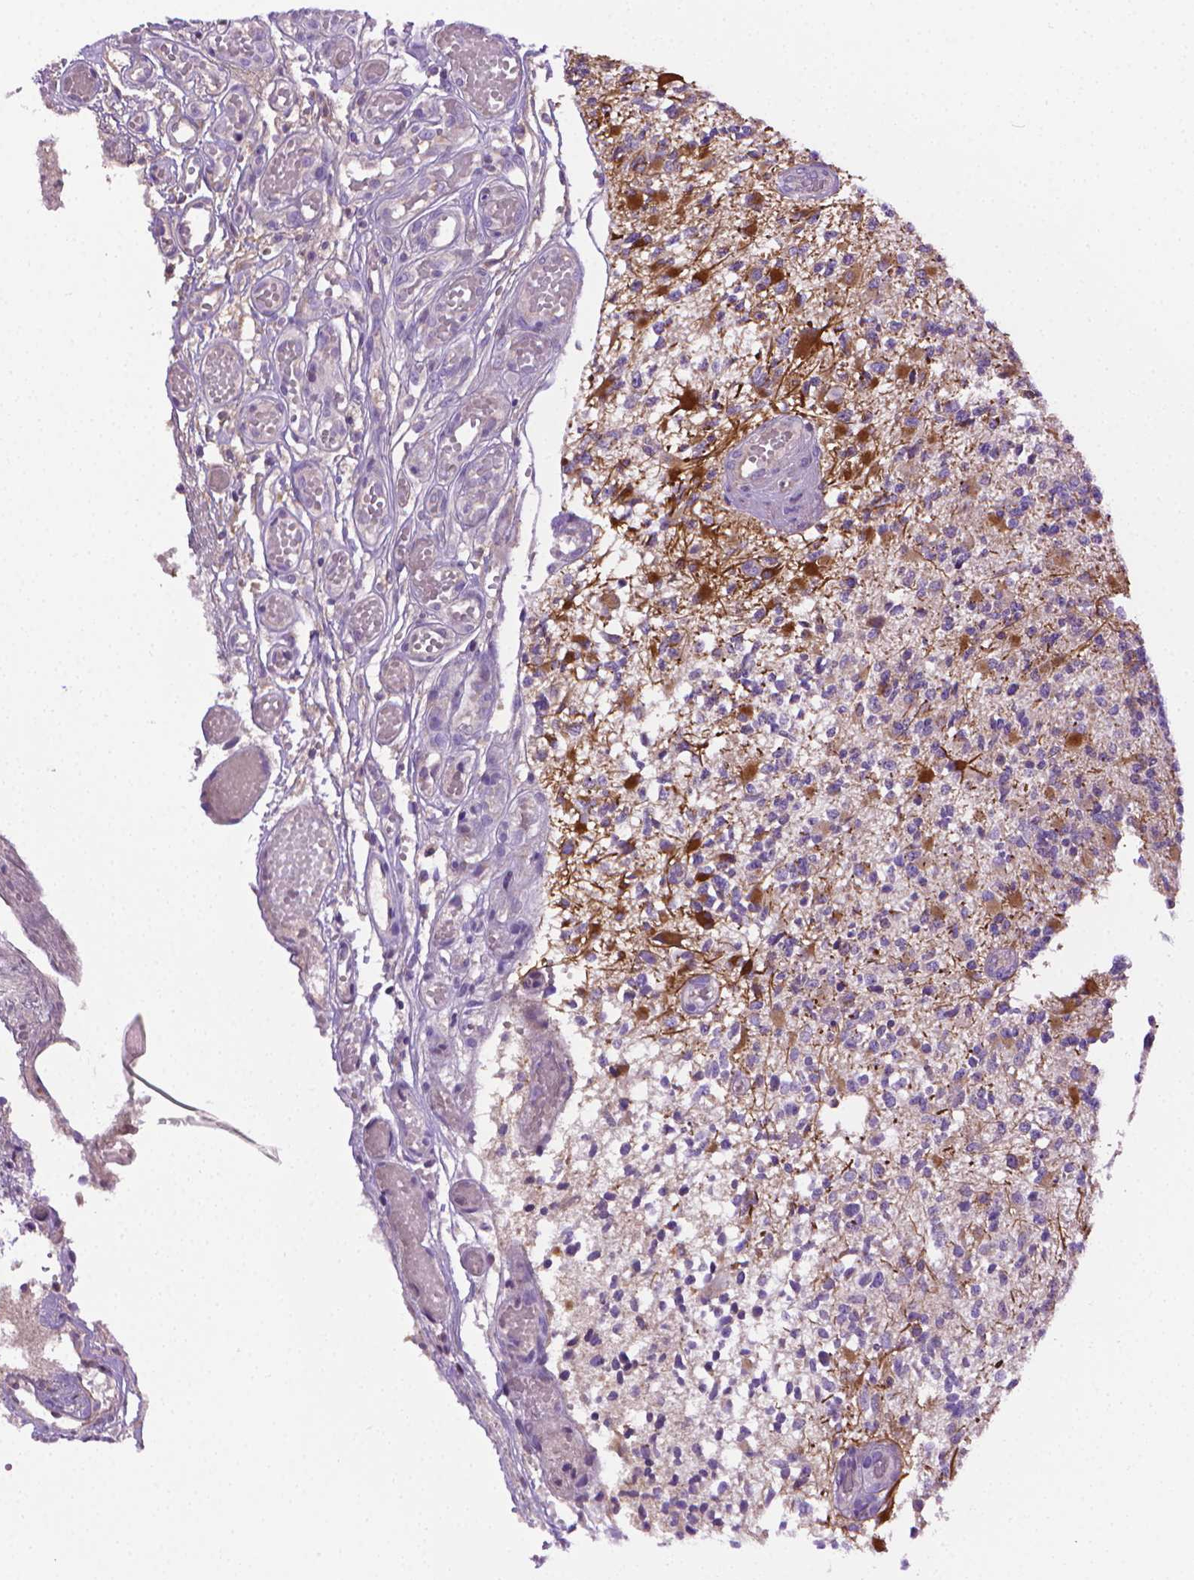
{"staining": {"intensity": "strong", "quantity": "<25%", "location": "cytoplasmic/membranous"}, "tissue": "glioma", "cell_type": "Tumor cells", "image_type": "cancer", "snomed": [{"axis": "morphology", "description": "Glioma, malignant, High grade"}, {"axis": "topography", "description": "Brain"}], "caption": "A photomicrograph showing strong cytoplasmic/membranous expression in about <25% of tumor cells in glioma, as visualized by brown immunohistochemical staining.", "gene": "SLC51B", "patient": {"sex": "female", "age": 63}}